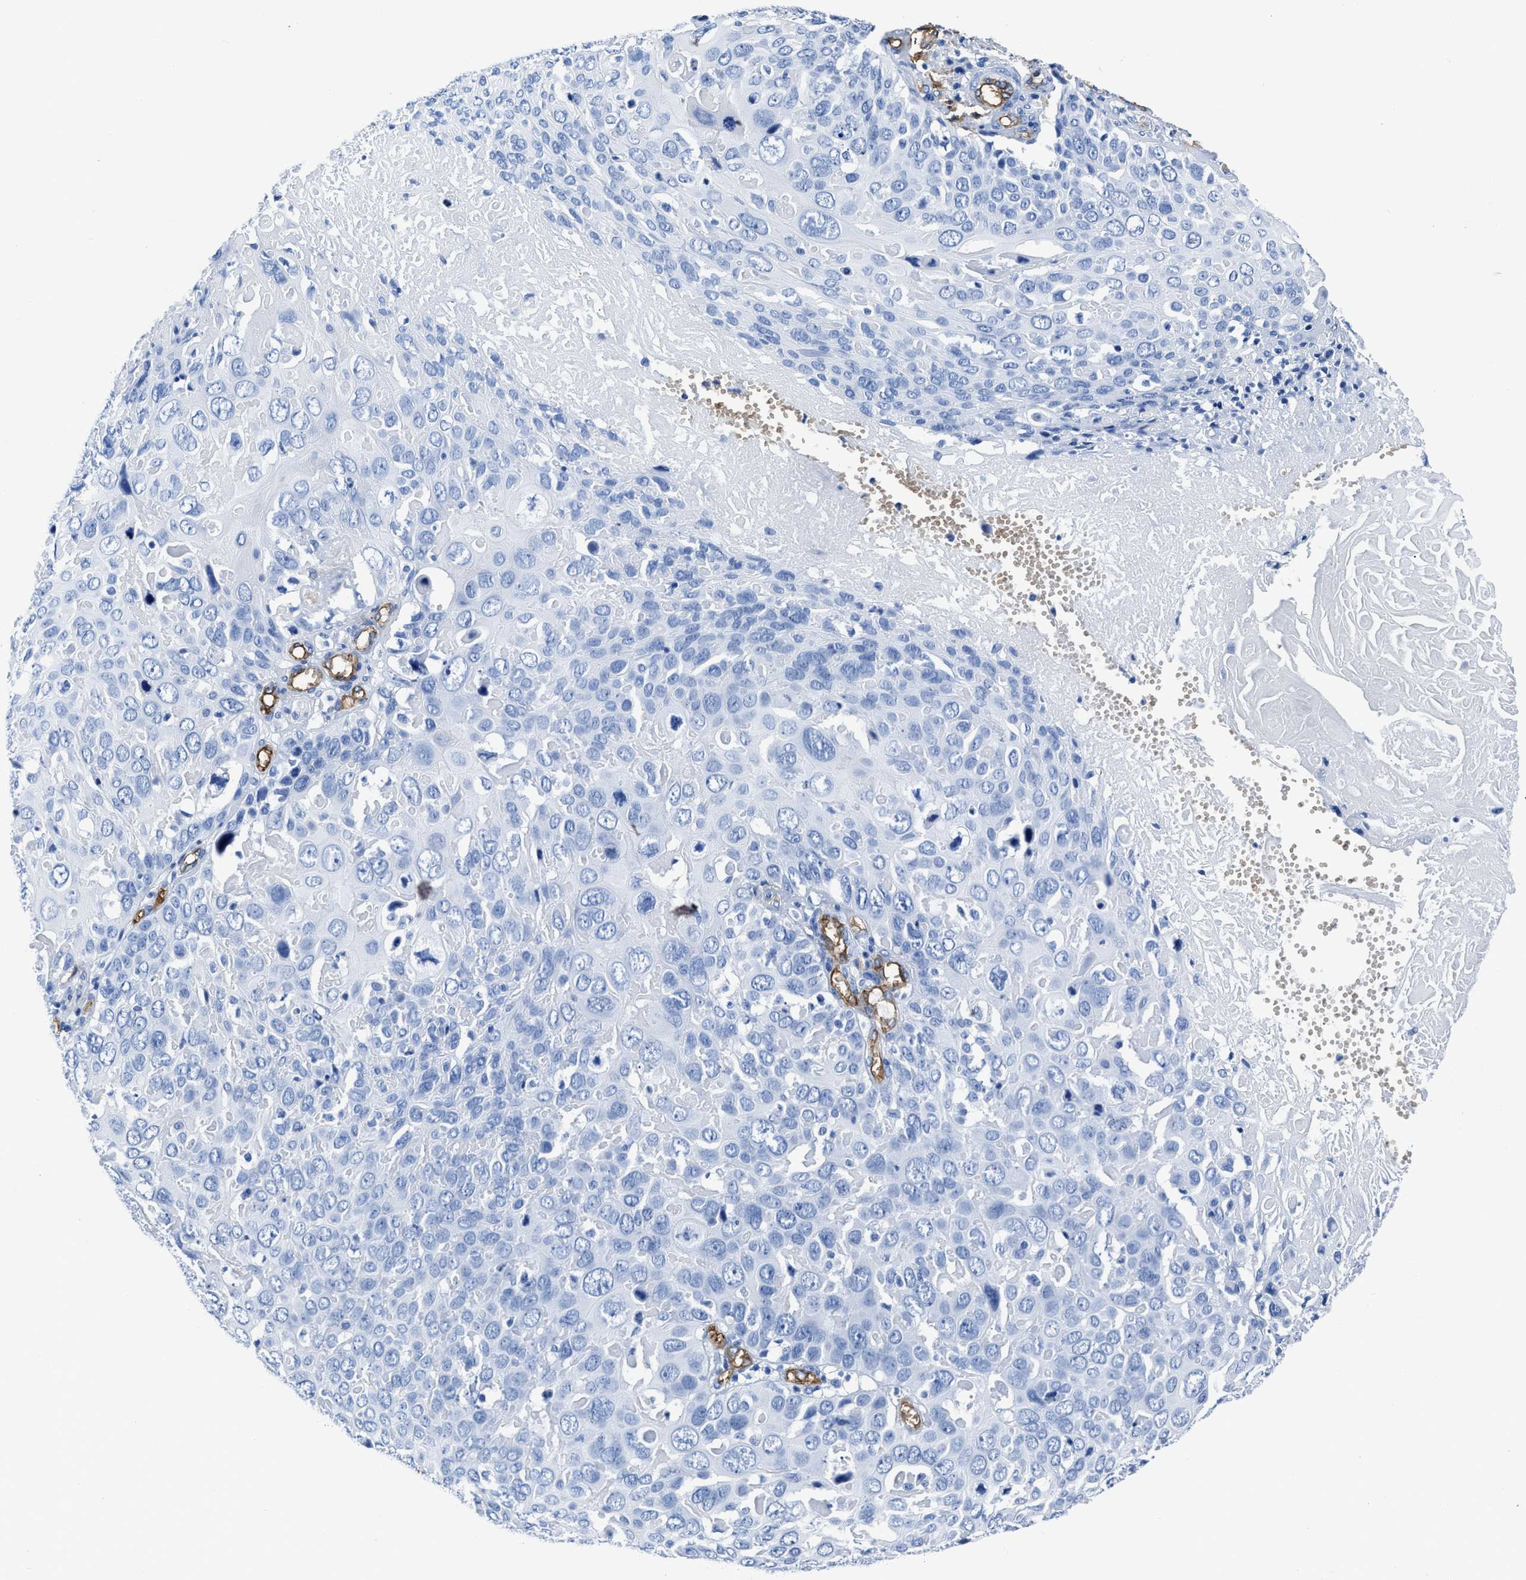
{"staining": {"intensity": "negative", "quantity": "none", "location": "none"}, "tissue": "cervical cancer", "cell_type": "Tumor cells", "image_type": "cancer", "snomed": [{"axis": "morphology", "description": "Squamous cell carcinoma, NOS"}, {"axis": "topography", "description": "Cervix"}], "caption": "Protein analysis of squamous cell carcinoma (cervical) displays no significant positivity in tumor cells.", "gene": "AQP1", "patient": {"sex": "female", "age": 74}}